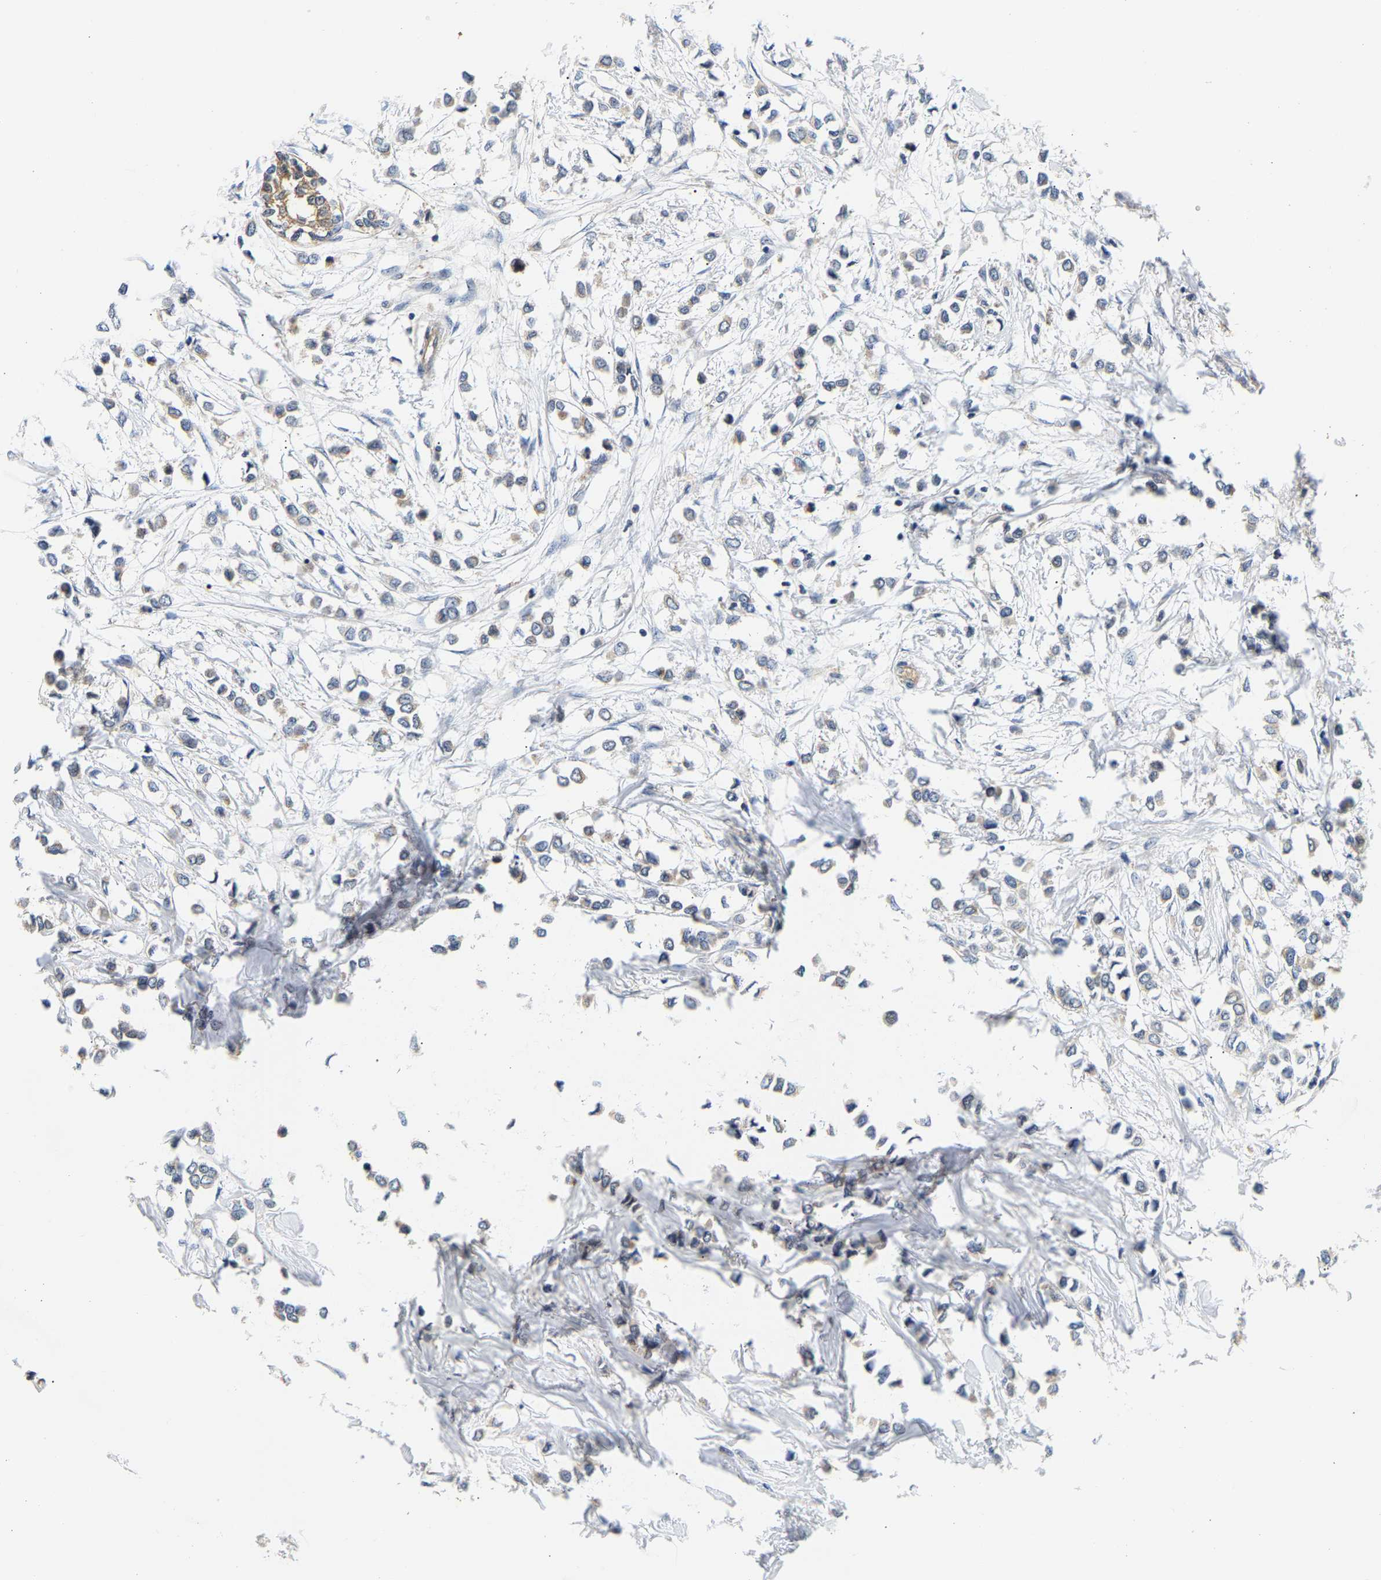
{"staining": {"intensity": "weak", "quantity": "25%-75%", "location": "cytoplasmic/membranous"}, "tissue": "breast cancer", "cell_type": "Tumor cells", "image_type": "cancer", "snomed": [{"axis": "morphology", "description": "Lobular carcinoma"}, {"axis": "topography", "description": "Breast"}], "caption": "Breast cancer (lobular carcinoma) stained with a brown dye reveals weak cytoplasmic/membranous positive expression in about 25%-75% of tumor cells.", "gene": "PPID", "patient": {"sex": "female", "age": 51}}